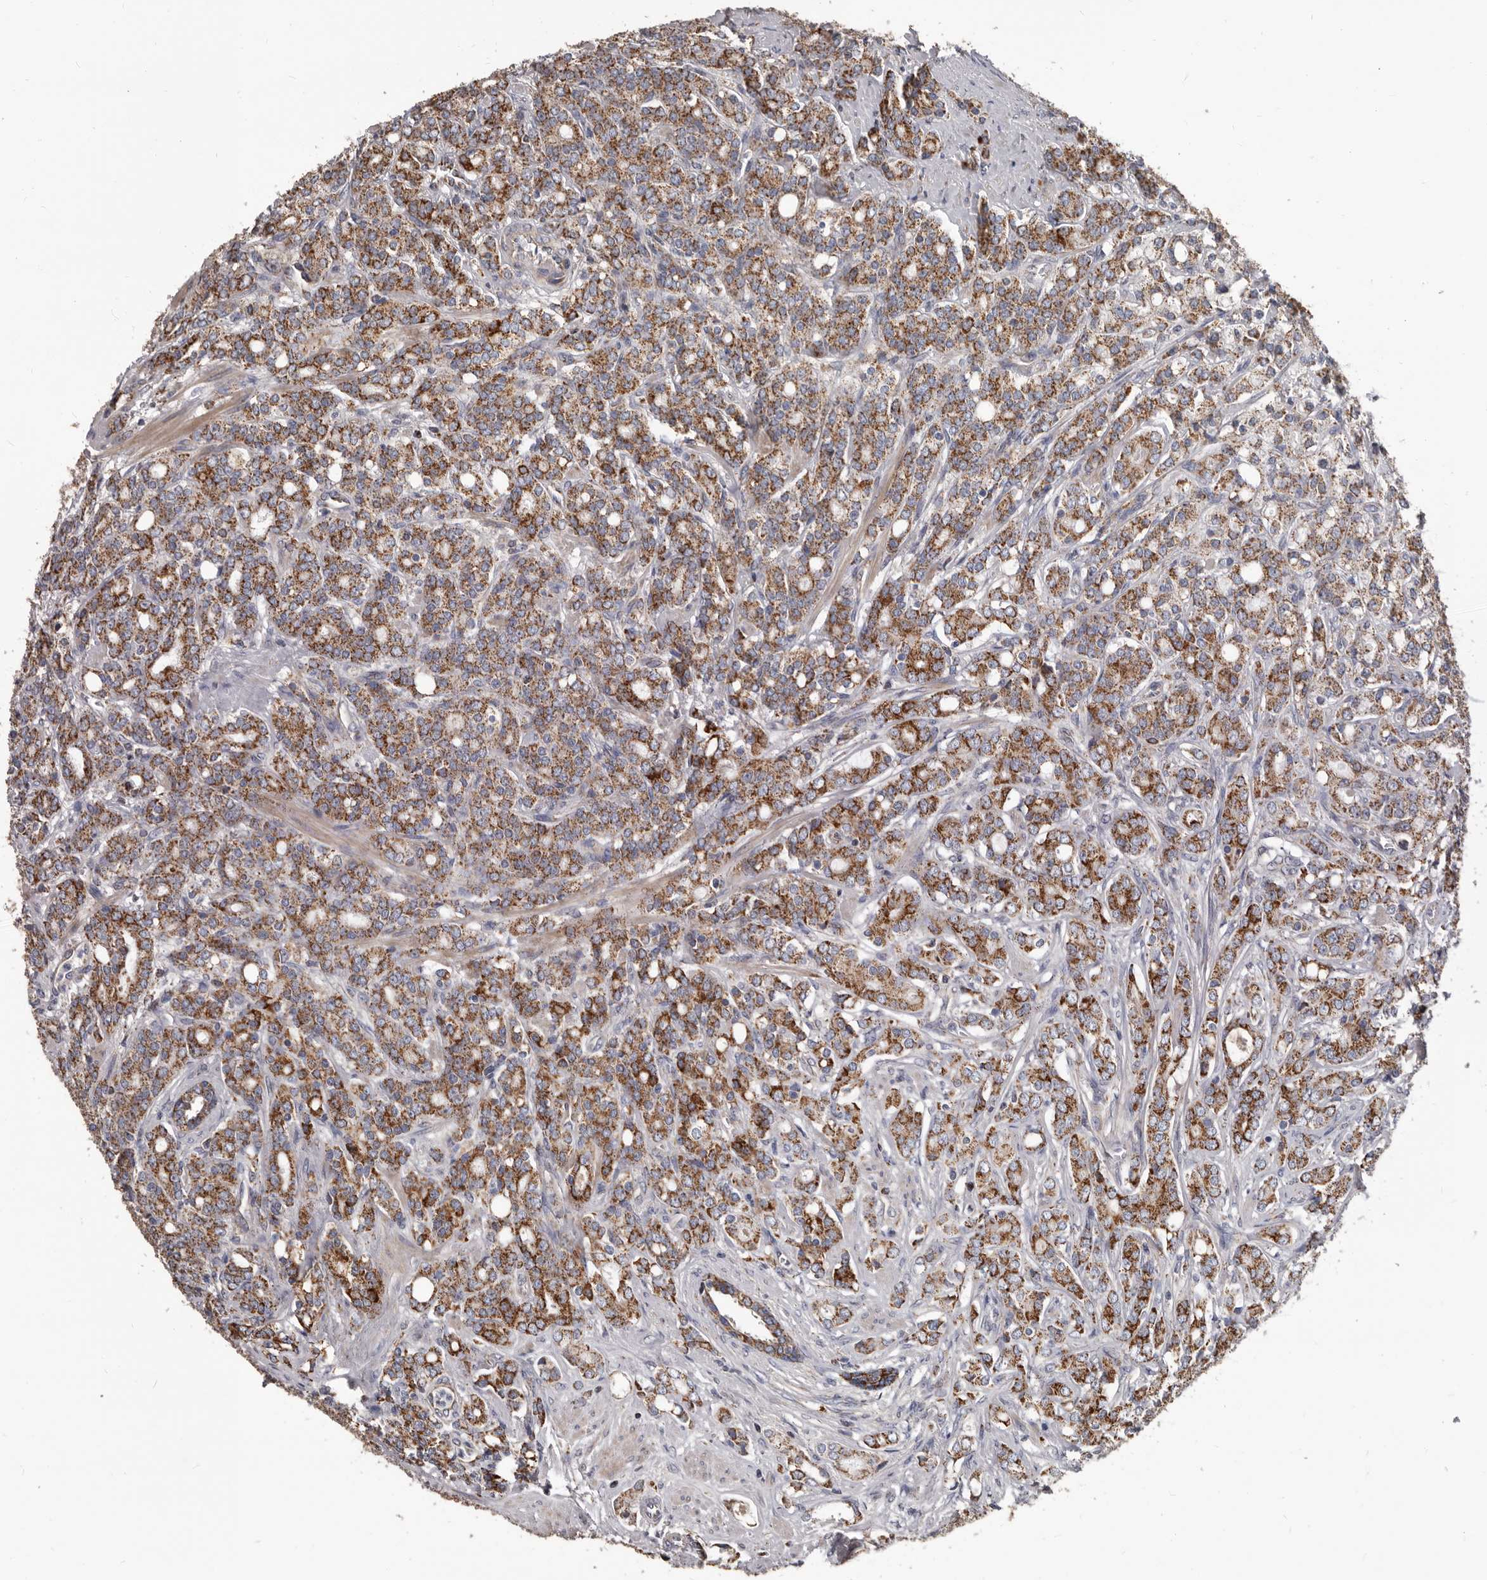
{"staining": {"intensity": "strong", "quantity": ">75%", "location": "cytoplasmic/membranous"}, "tissue": "prostate cancer", "cell_type": "Tumor cells", "image_type": "cancer", "snomed": [{"axis": "morphology", "description": "Adenocarcinoma, High grade"}, {"axis": "topography", "description": "Prostate"}], "caption": "Protein positivity by IHC shows strong cytoplasmic/membranous staining in approximately >75% of tumor cells in high-grade adenocarcinoma (prostate).", "gene": "ALDH5A1", "patient": {"sex": "male", "age": 62}}